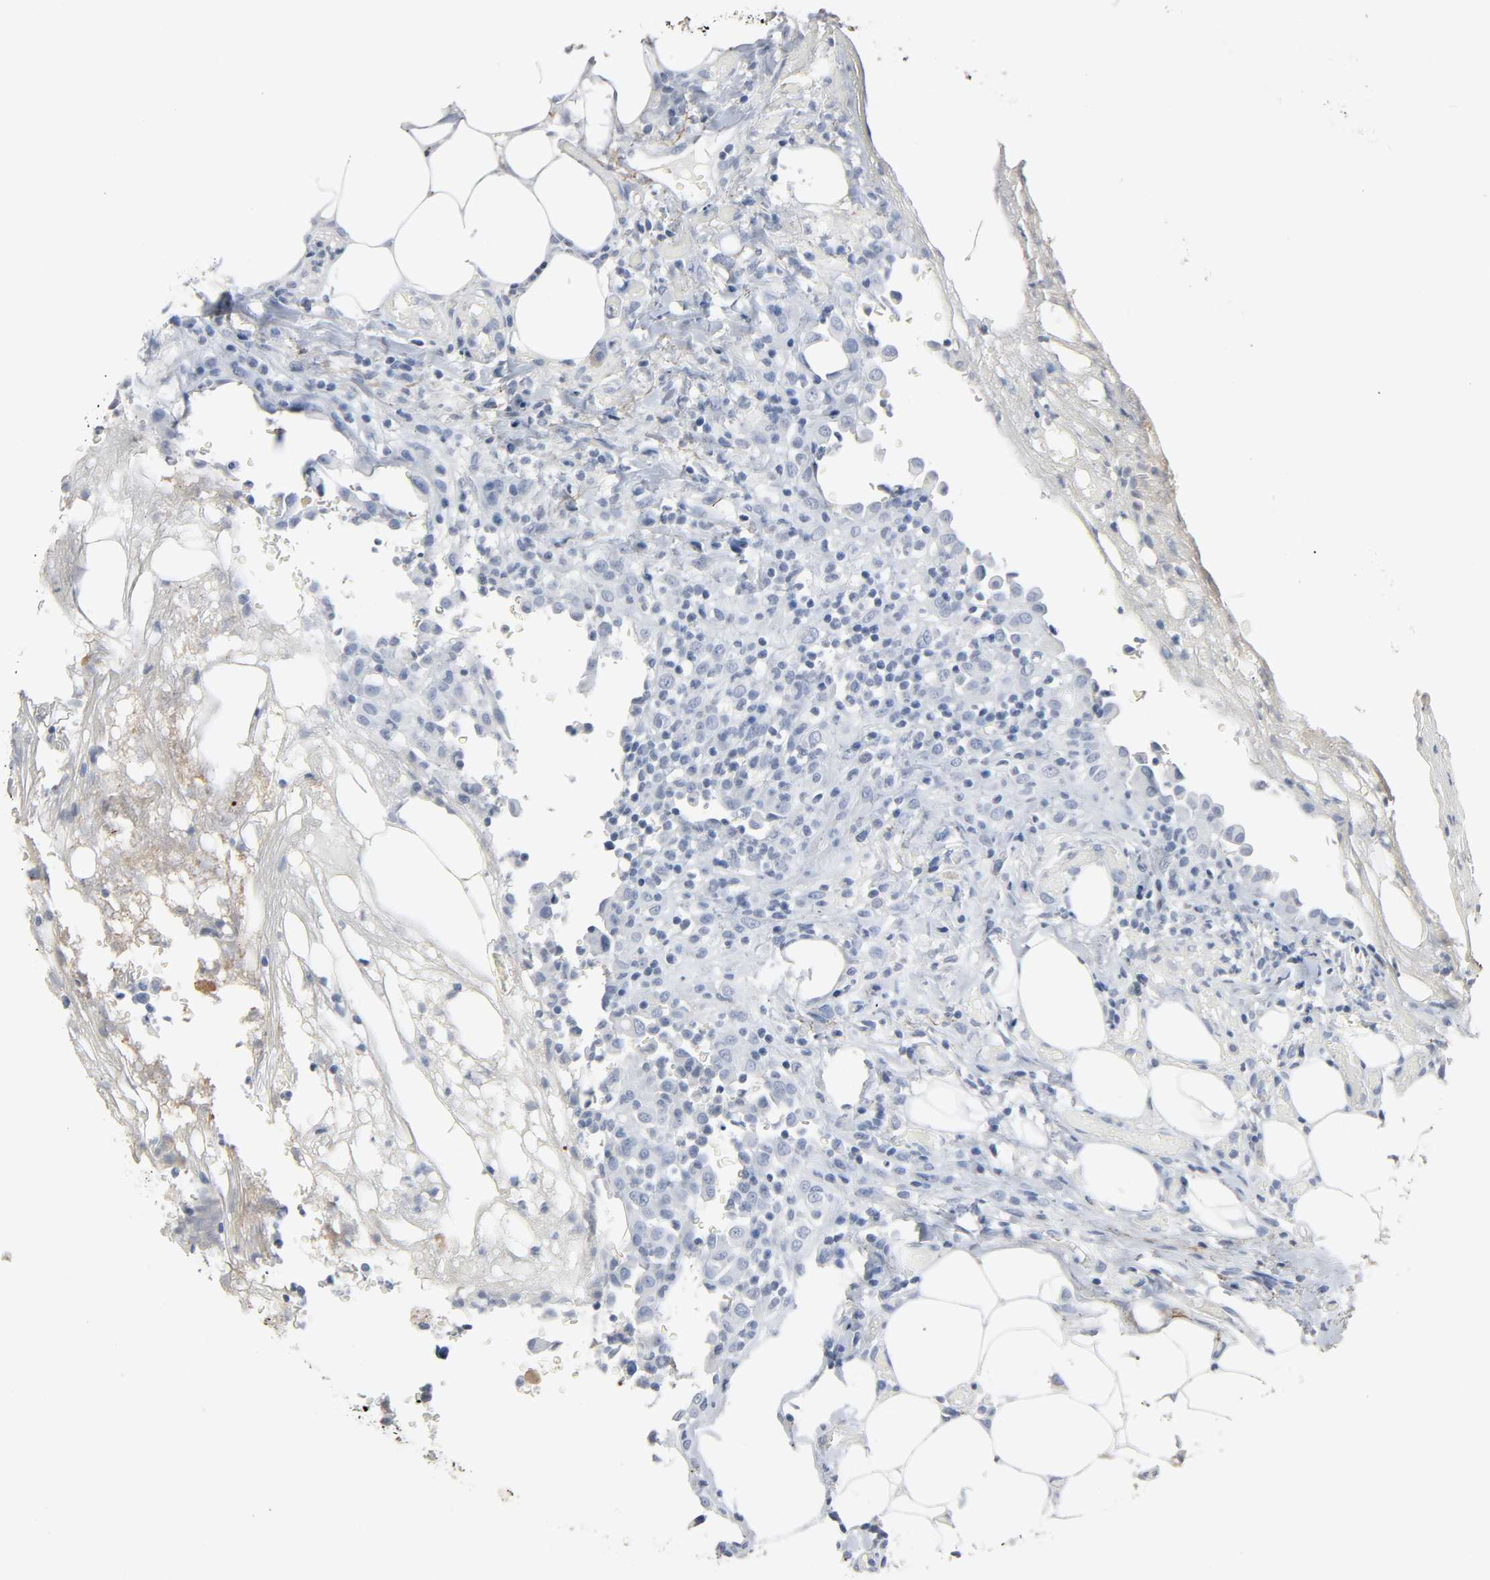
{"staining": {"intensity": "negative", "quantity": "none", "location": "none"}, "tissue": "colorectal cancer", "cell_type": "Tumor cells", "image_type": "cancer", "snomed": [{"axis": "morphology", "description": "Adenocarcinoma, NOS"}, {"axis": "topography", "description": "Colon"}], "caption": "IHC of adenocarcinoma (colorectal) exhibits no expression in tumor cells.", "gene": "FBLN5", "patient": {"sex": "female", "age": 86}}